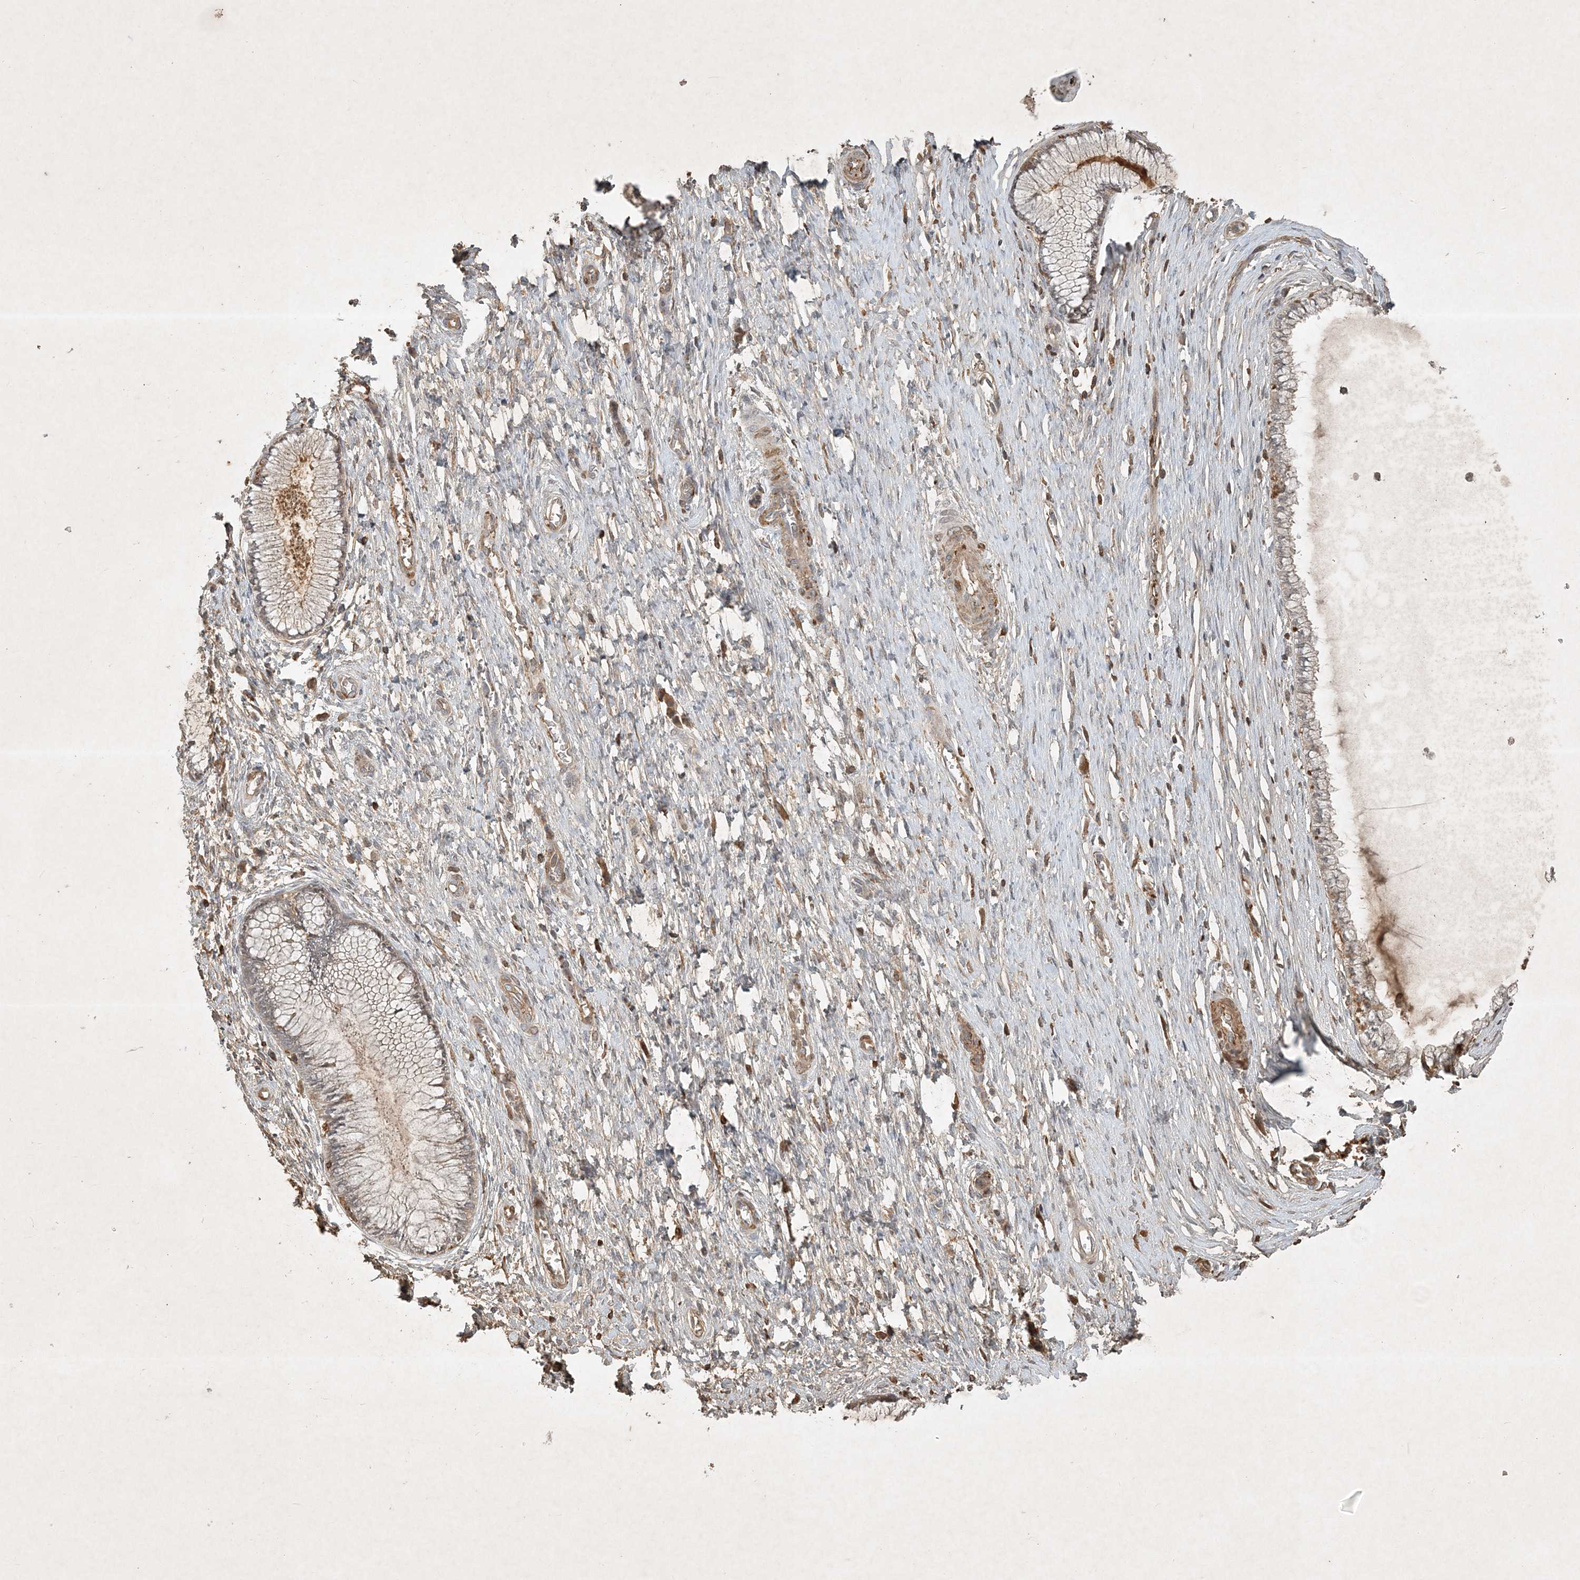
{"staining": {"intensity": "weak", "quantity": "25%-75%", "location": "cytoplasmic/membranous"}, "tissue": "cervix", "cell_type": "Glandular cells", "image_type": "normal", "snomed": [{"axis": "morphology", "description": "Normal tissue, NOS"}, {"axis": "topography", "description": "Cervix"}], "caption": "IHC of normal human cervix shows low levels of weak cytoplasmic/membranous staining in approximately 25%-75% of glandular cells. (Stains: DAB (3,3'-diaminobenzidine) in brown, nuclei in blue, Microscopy: brightfield microscopy at high magnification).", "gene": "TNFAIP6", "patient": {"sex": "female", "age": 55}}